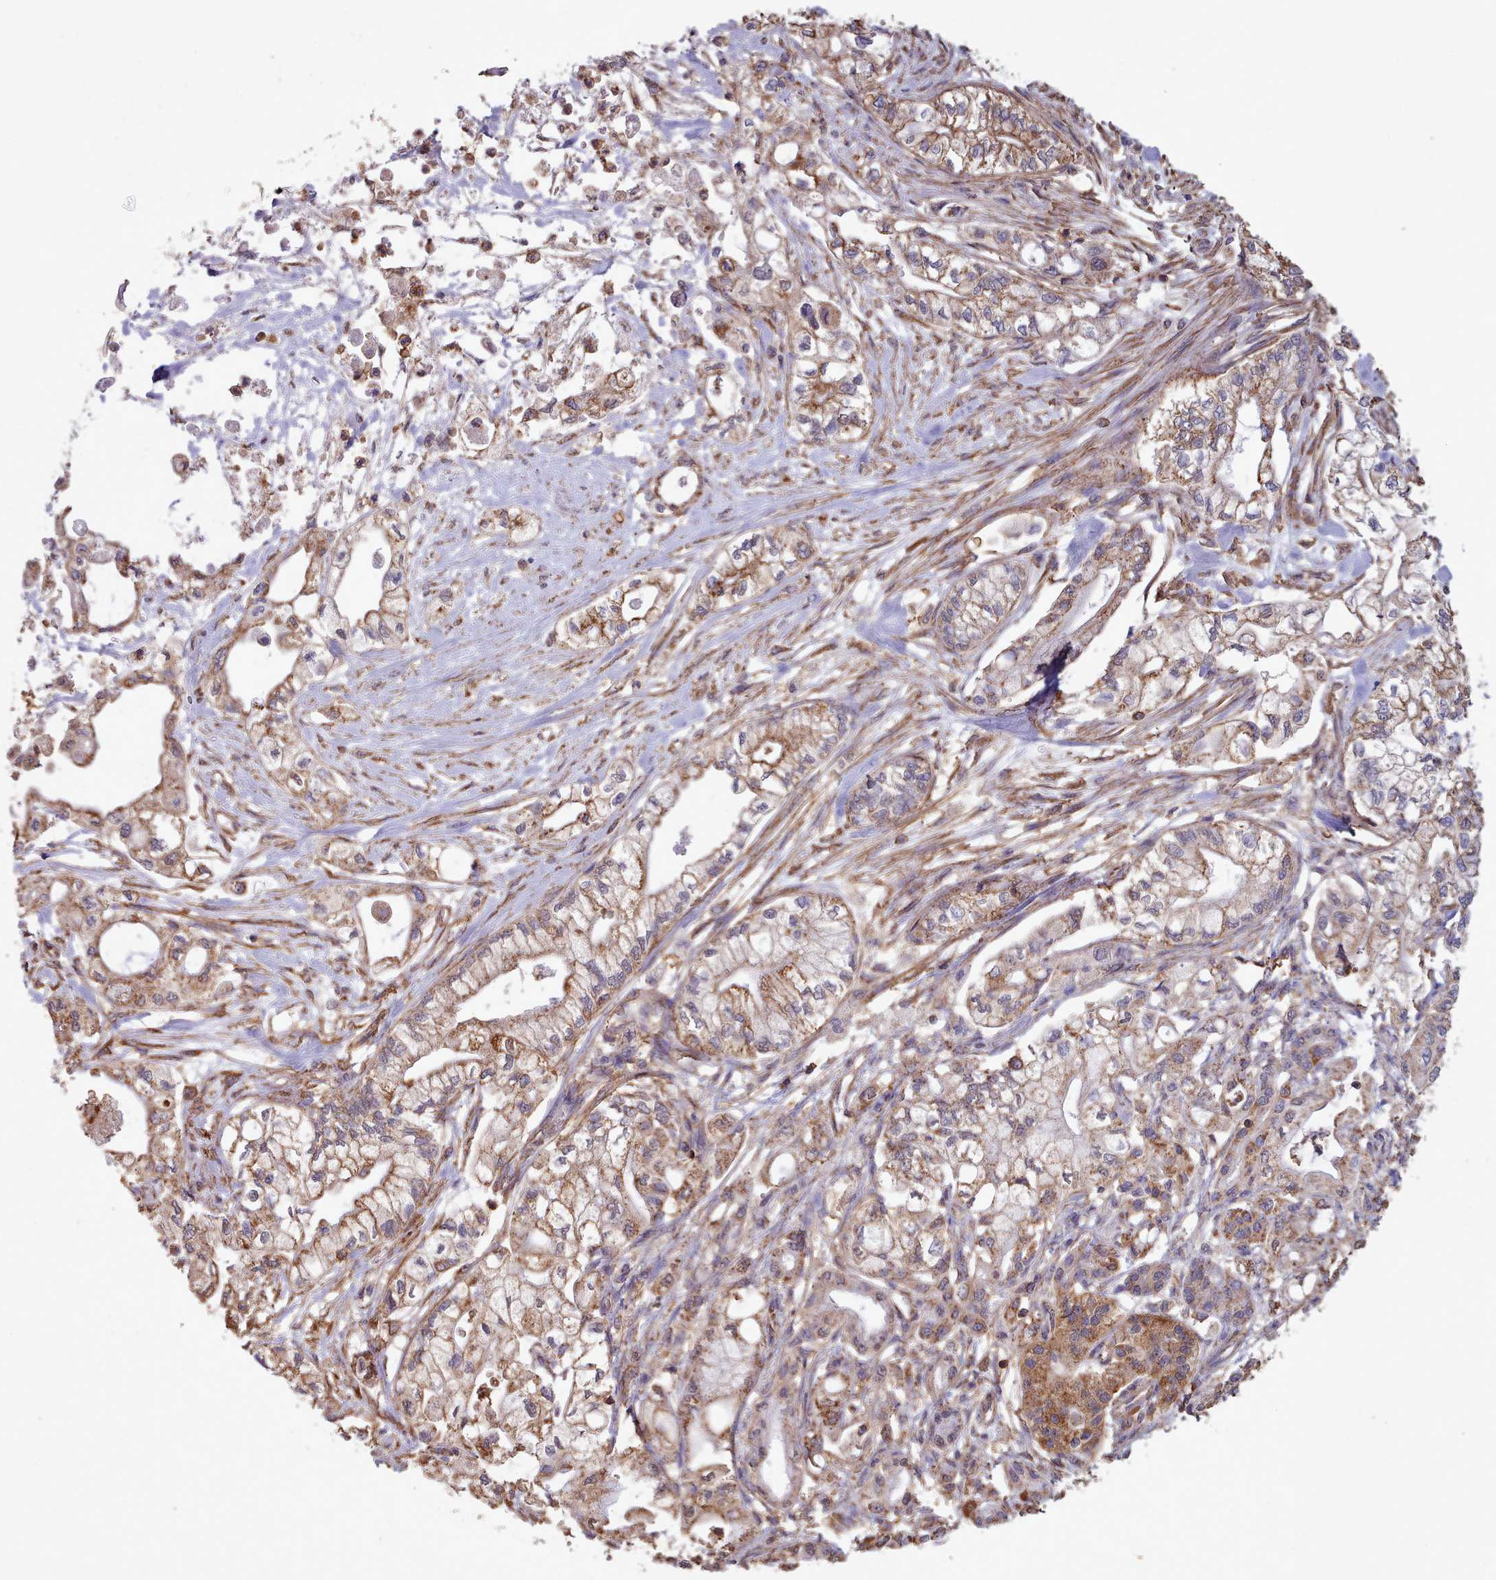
{"staining": {"intensity": "moderate", "quantity": ">75%", "location": "cytoplasmic/membranous,nuclear"}, "tissue": "pancreatic cancer", "cell_type": "Tumor cells", "image_type": "cancer", "snomed": [{"axis": "morphology", "description": "Adenocarcinoma, NOS"}, {"axis": "topography", "description": "Pancreas"}], "caption": "Immunohistochemistry of human pancreatic cancer (adenocarcinoma) exhibits medium levels of moderate cytoplasmic/membranous and nuclear positivity in approximately >75% of tumor cells.", "gene": "METRN", "patient": {"sex": "male", "age": 79}}